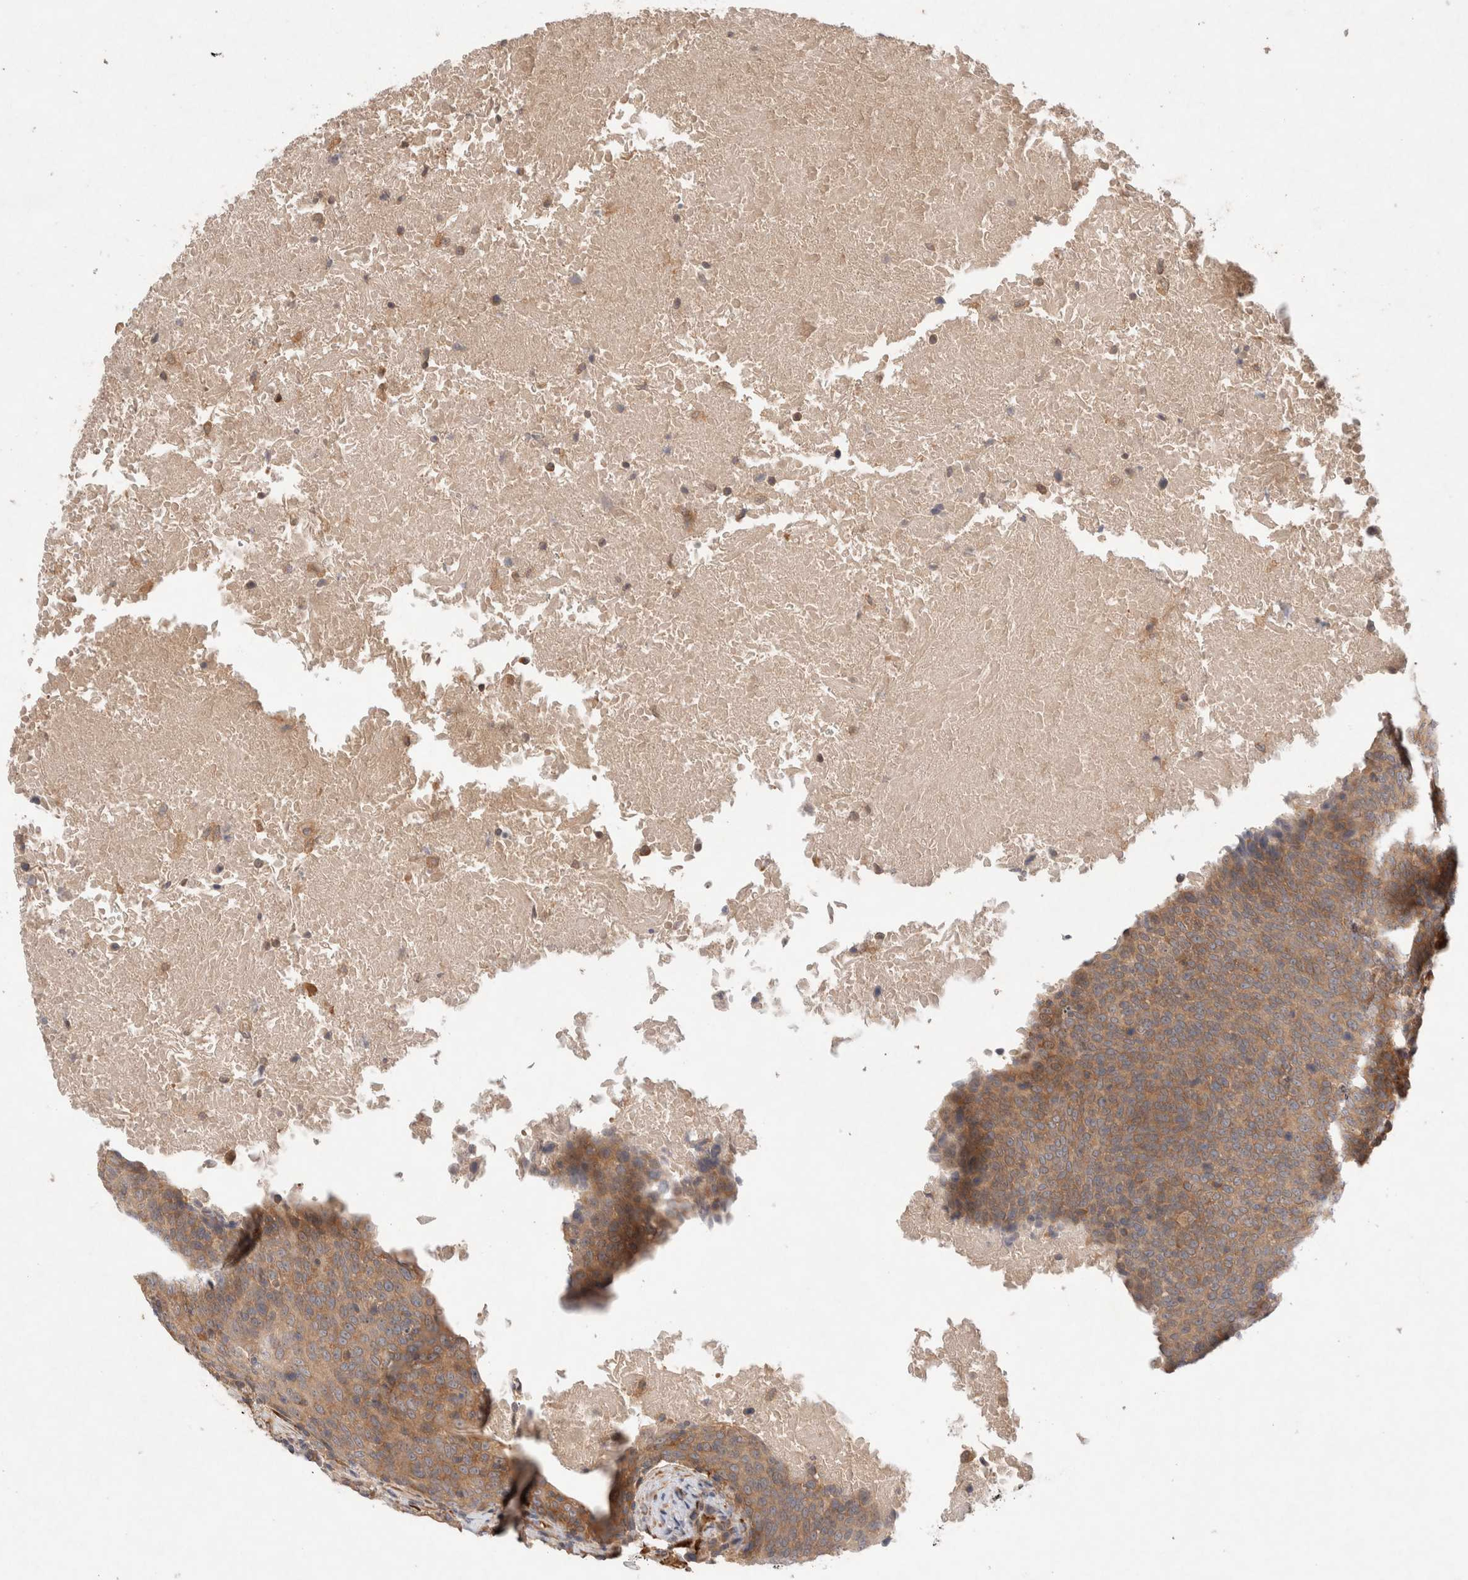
{"staining": {"intensity": "moderate", "quantity": ">75%", "location": "cytoplasmic/membranous"}, "tissue": "head and neck cancer", "cell_type": "Tumor cells", "image_type": "cancer", "snomed": [{"axis": "morphology", "description": "Squamous cell carcinoma, NOS"}, {"axis": "morphology", "description": "Squamous cell carcinoma, metastatic, NOS"}, {"axis": "topography", "description": "Lymph node"}, {"axis": "topography", "description": "Head-Neck"}], "caption": "Head and neck cancer (metastatic squamous cell carcinoma) tissue exhibits moderate cytoplasmic/membranous expression in approximately >75% of tumor cells, visualized by immunohistochemistry.", "gene": "KLHL20", "patient": {"sex": "male", "age": 62}}